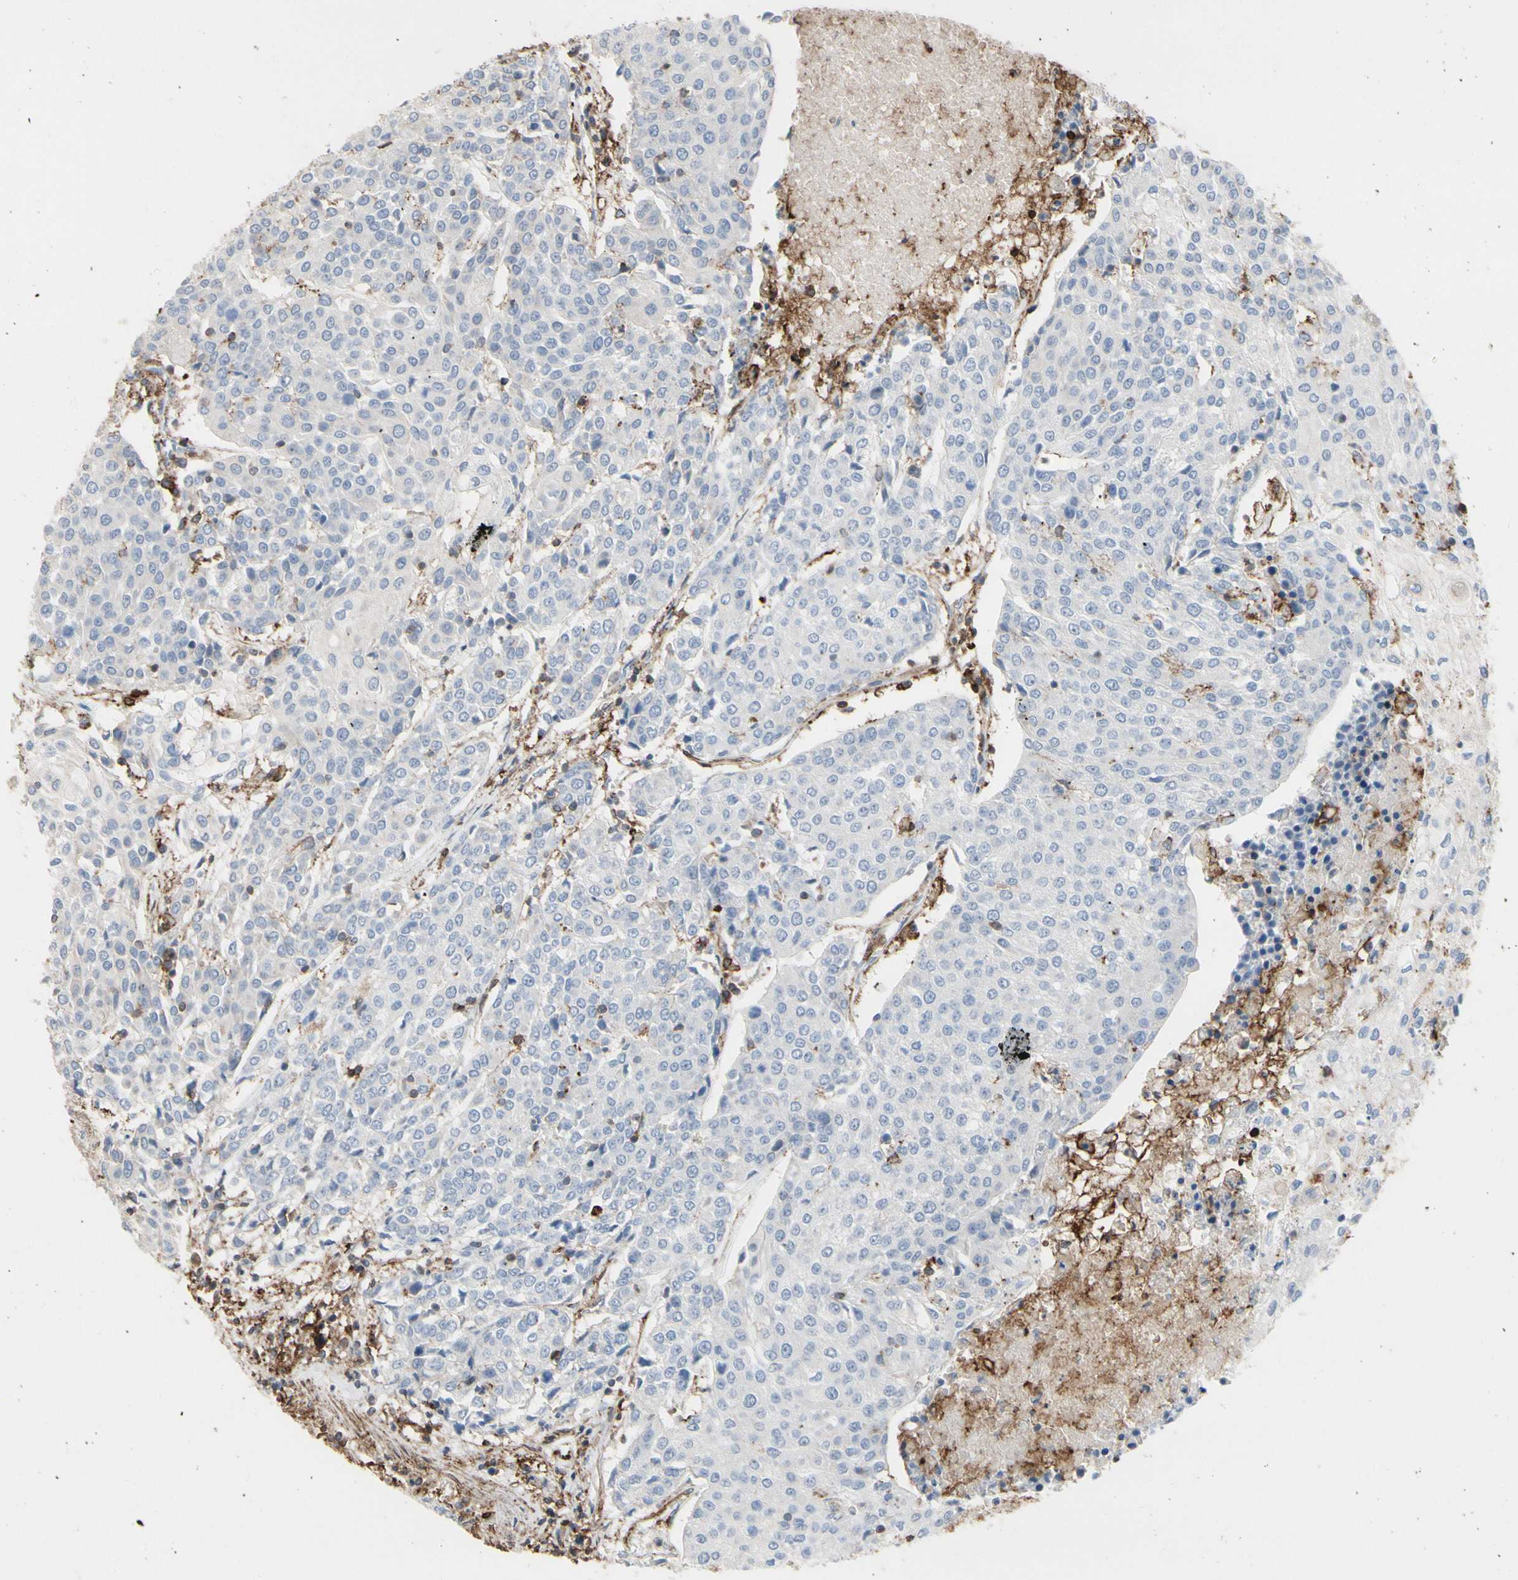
{"staining": {"intensity": "negative", "quantity": "none", "location": "none"}, "tissue": "urothelial cancer", "cell_type": "Tumor cells", "image_type": "cancer", "snomed": [{"axis": "morphology", "description": "Urothelial carcinoma, High grade"}, {"axis": "topography", "description": "Urinary bladder"}], "caption": "Tumor cells are negative for brown protein staining in high-grade urothelial carcinoma. The staining is performed using DAB (3,3'-diaminobenzidine) brown chromogen with nuclei counter-stained in using hematoxylin.", "gene": "ANXA6", "patient": {"sex": "female", "age": 85}}